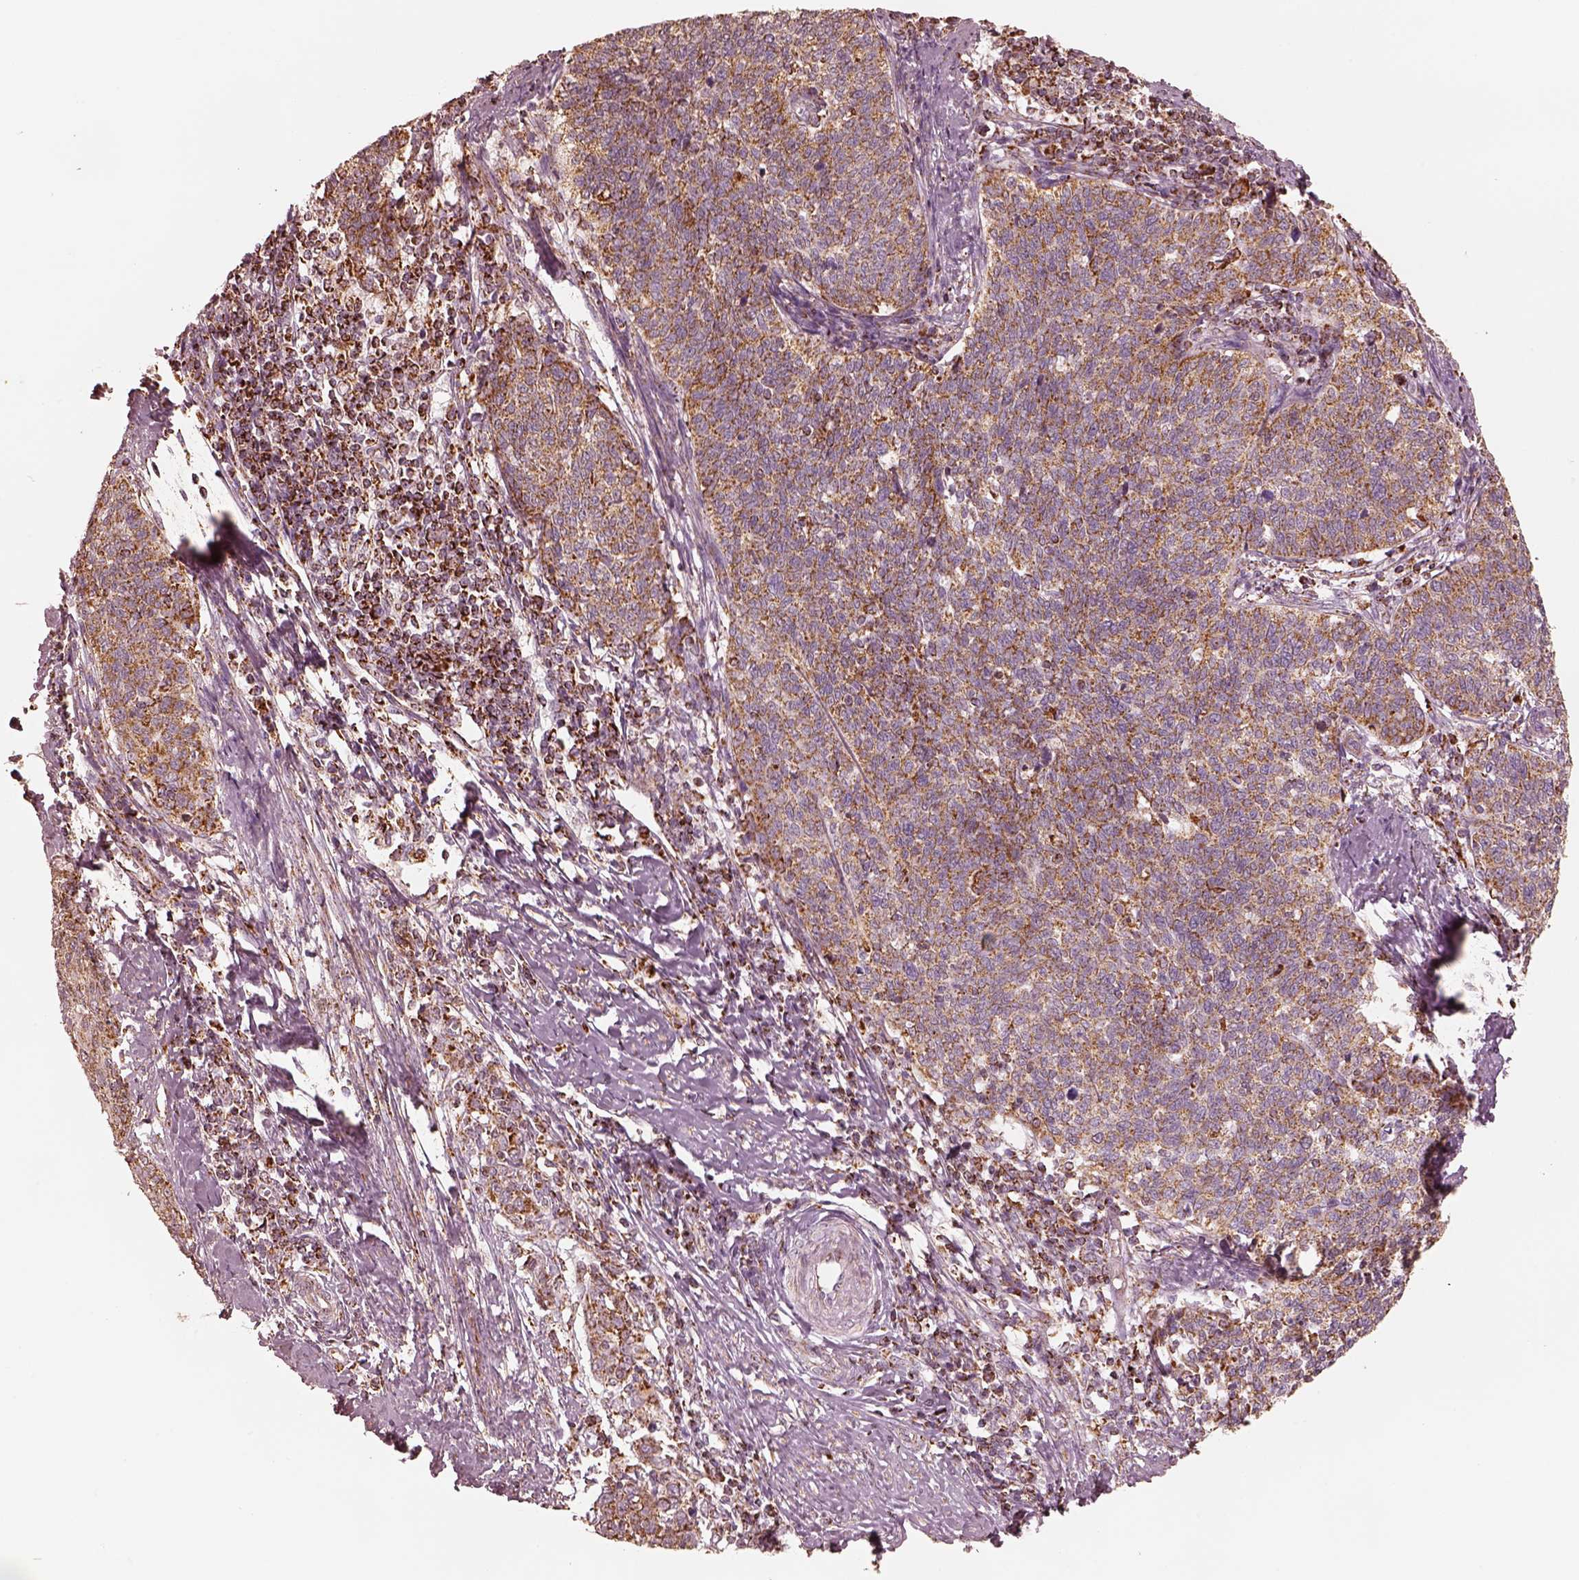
{"staining": {"intensity": "strong", "quantity": ">75%", "location": "cytoplasmic/membranous"}, "tissue": "cervical cancer", "cell_type": "Tumor cells", "image_type": "cancer", "snomed": [{"axis": "morphology", "description": "Squamous cell carcinoma, NOS"}, {"axis": "topography", "description": "Cervix"}], "caption": "IHC photomicrograph of neoplastic tissue: cervical cancer stained using immunohistochemistry (IHC) displays high levels of strong protein expression localized specifically in the cytoplasmic/membranous of tumor cells, appearing as a cytoplasmic/membranous brown color.", "gene": "ENTPD6", "patient": {"sex": "female", "age": 39}}